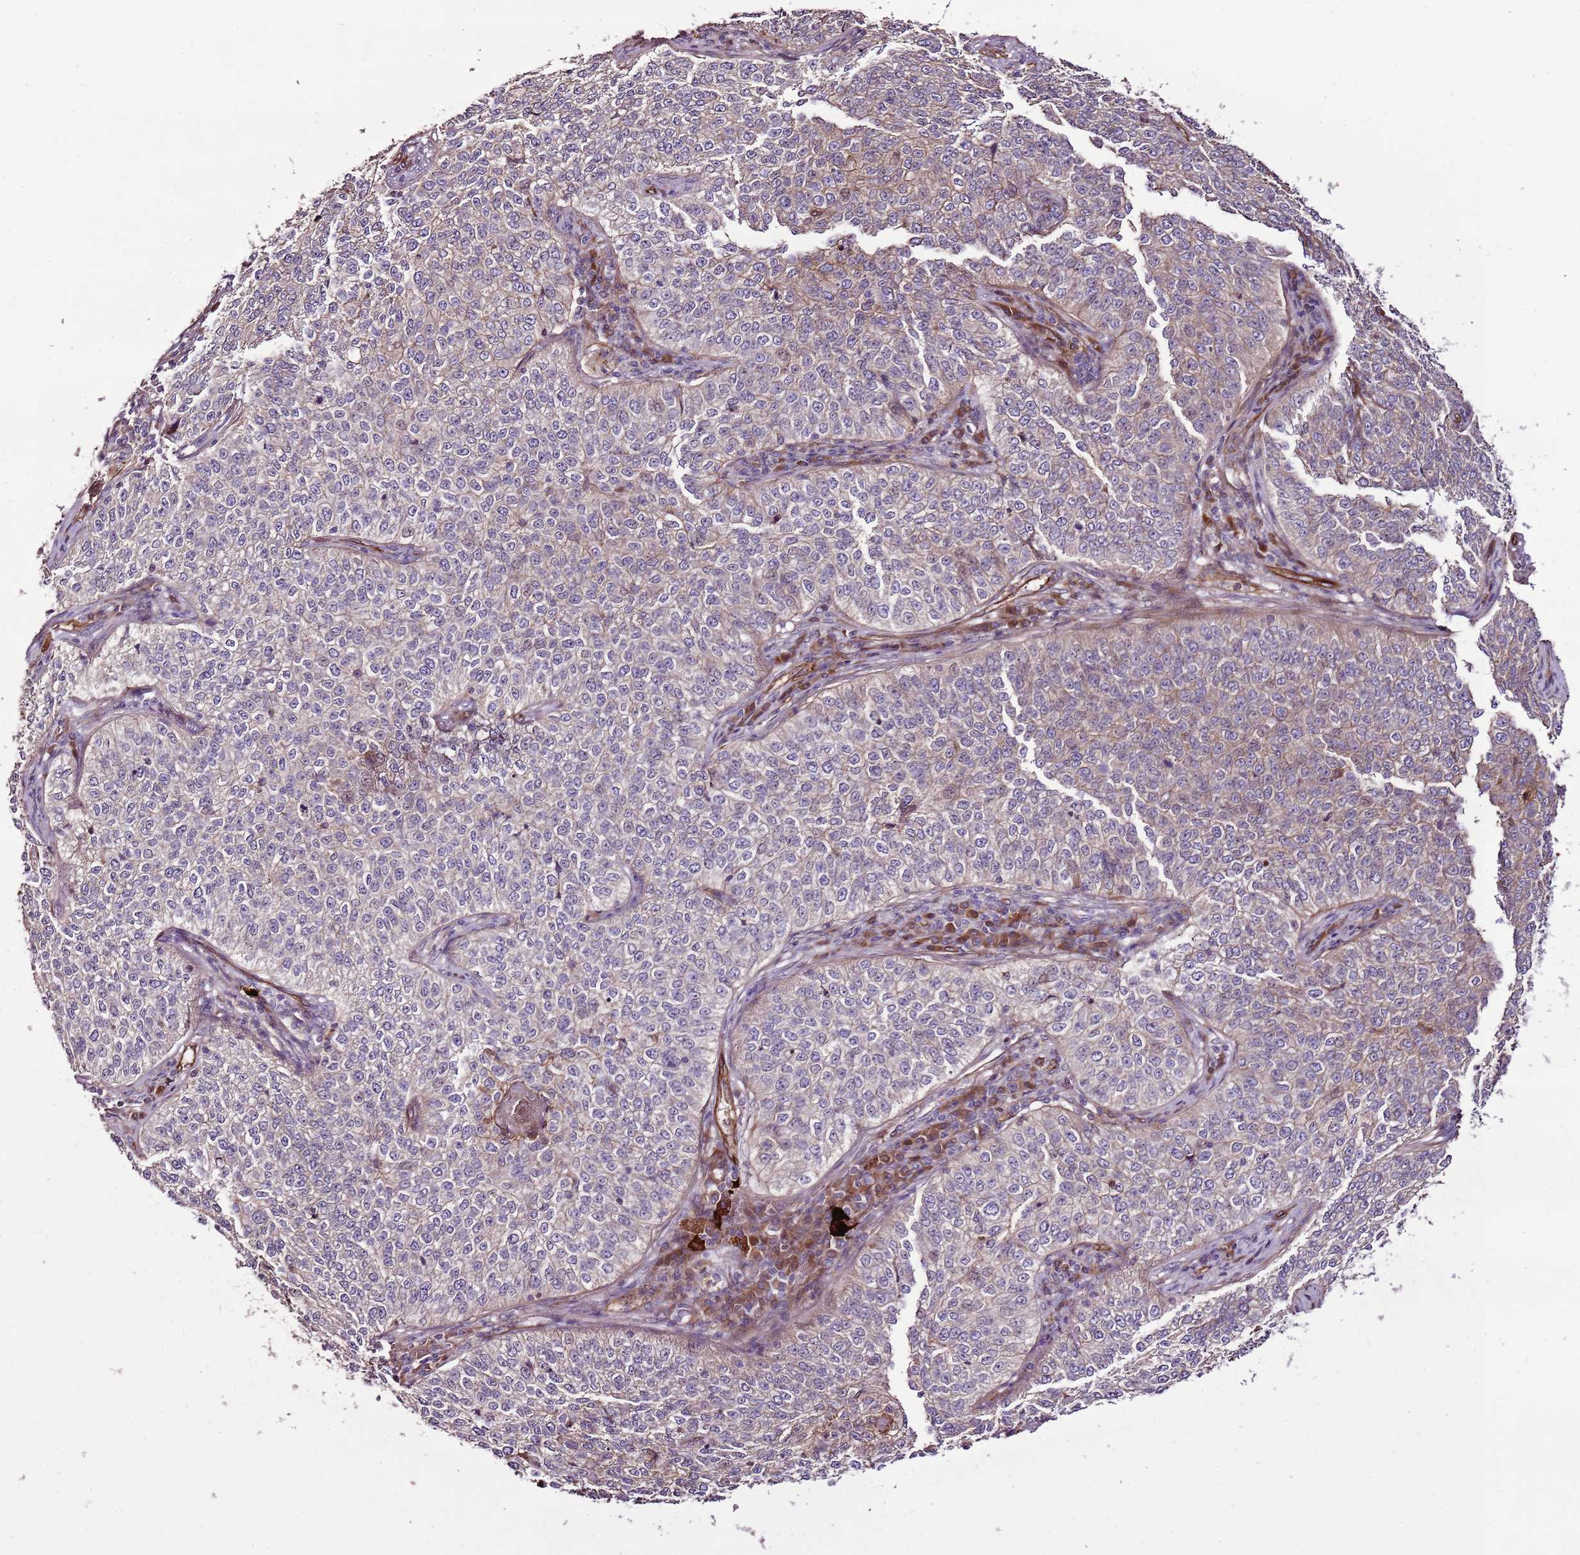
{"staining": {"intensity": "negative", "quantity": "none", "location": "none"}, "tissue": "cervical cancer", "cell_type": "Tumor cells", "image_type": "cancer", "snomed": [{"axis": "morphology", "description": "Squamous cell carcinoma, NOS"}, {"axis": "topography", "description": "Cervix"}], "caption": "Immunohistochemistry of cervical cancer (squamous cell carcinoma) demonstrates no positivity in tumor cells.", "gene": "ZNF827", "patient": {"sex": "female", "age": 35}}